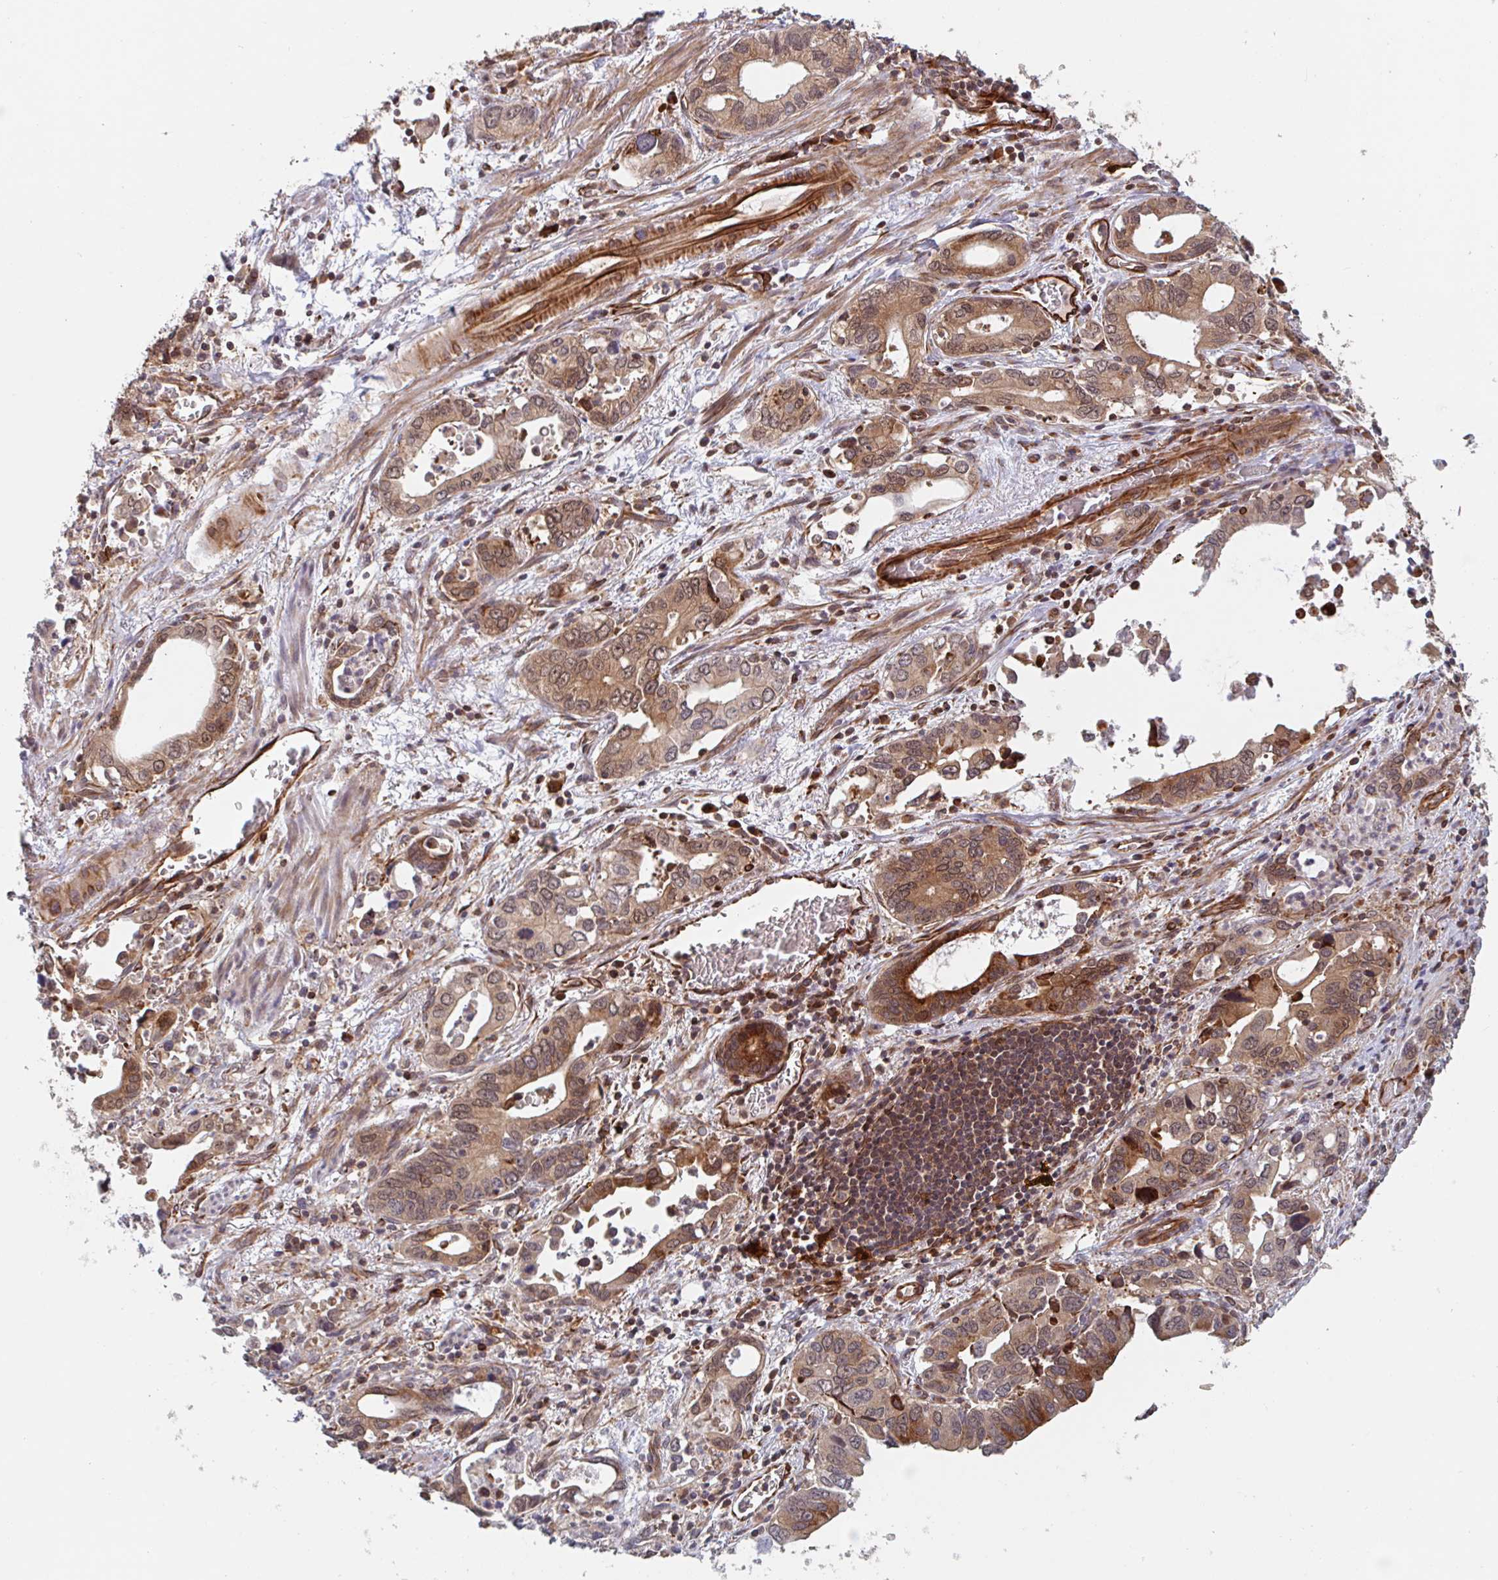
{"staining": {"intensity": "moderate", "quantity": ">75%", "location": "cytoplasmic/membranous,nuclear"}, "tissue": "stomach cancer", "cell_type": "Tumor cells", "image_type": "cancer", "snomed": [{"axis": "morphology", "description": "Adenocarcinoma, NOS"}, {"axis": "topography", "description": "Stomach, upper"}], "caption": "Brown immunohistochemical staining in human adenocarcinoma (stomach) displays moderate cytoplasmic/membranous and nuclear expression in about >75% of tumor cells. (Brightfield microscopy of DAB IHC at high magnification).", "gene": "NUB1", "patient": {"sex": "male", "age": 74}}